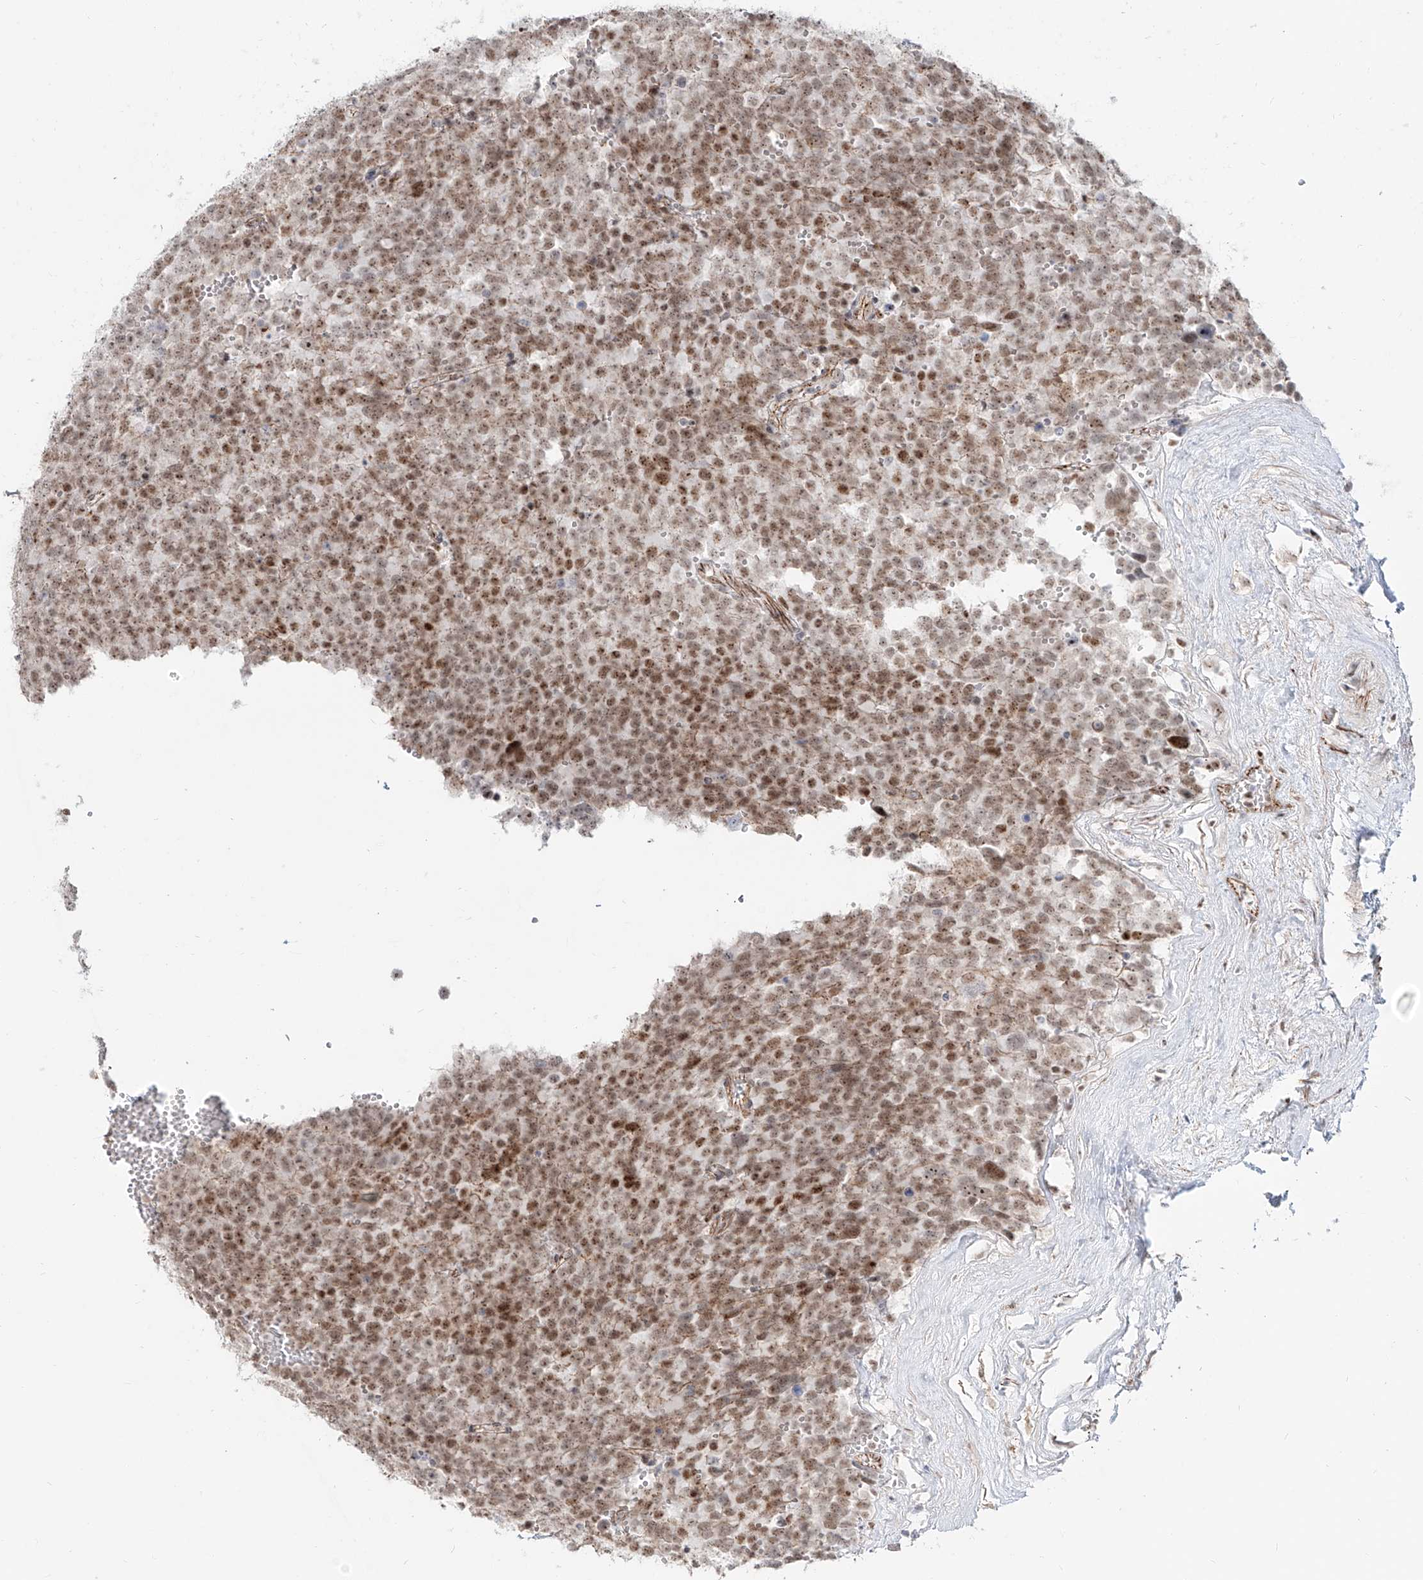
{"staining": {"intensity": "moderate", "quantity": ">75%", "location": "nuclear"}, "tissue": "testis cancer", "cell_type": "Tumor cells", "image_type": "cancer", "snomed": [{"axis": "morphology", "description": "Seminoma, NOS"}, {"axis": "topography", "description": "Testis"}], "caption": "Testis cancer (seminoma) stained with a brown dye exhibits moderate nuclear positive staining in about >75% of tumor cells.", "gene": "ZNF710", "patient": {"sex": "male", "age": 71}}